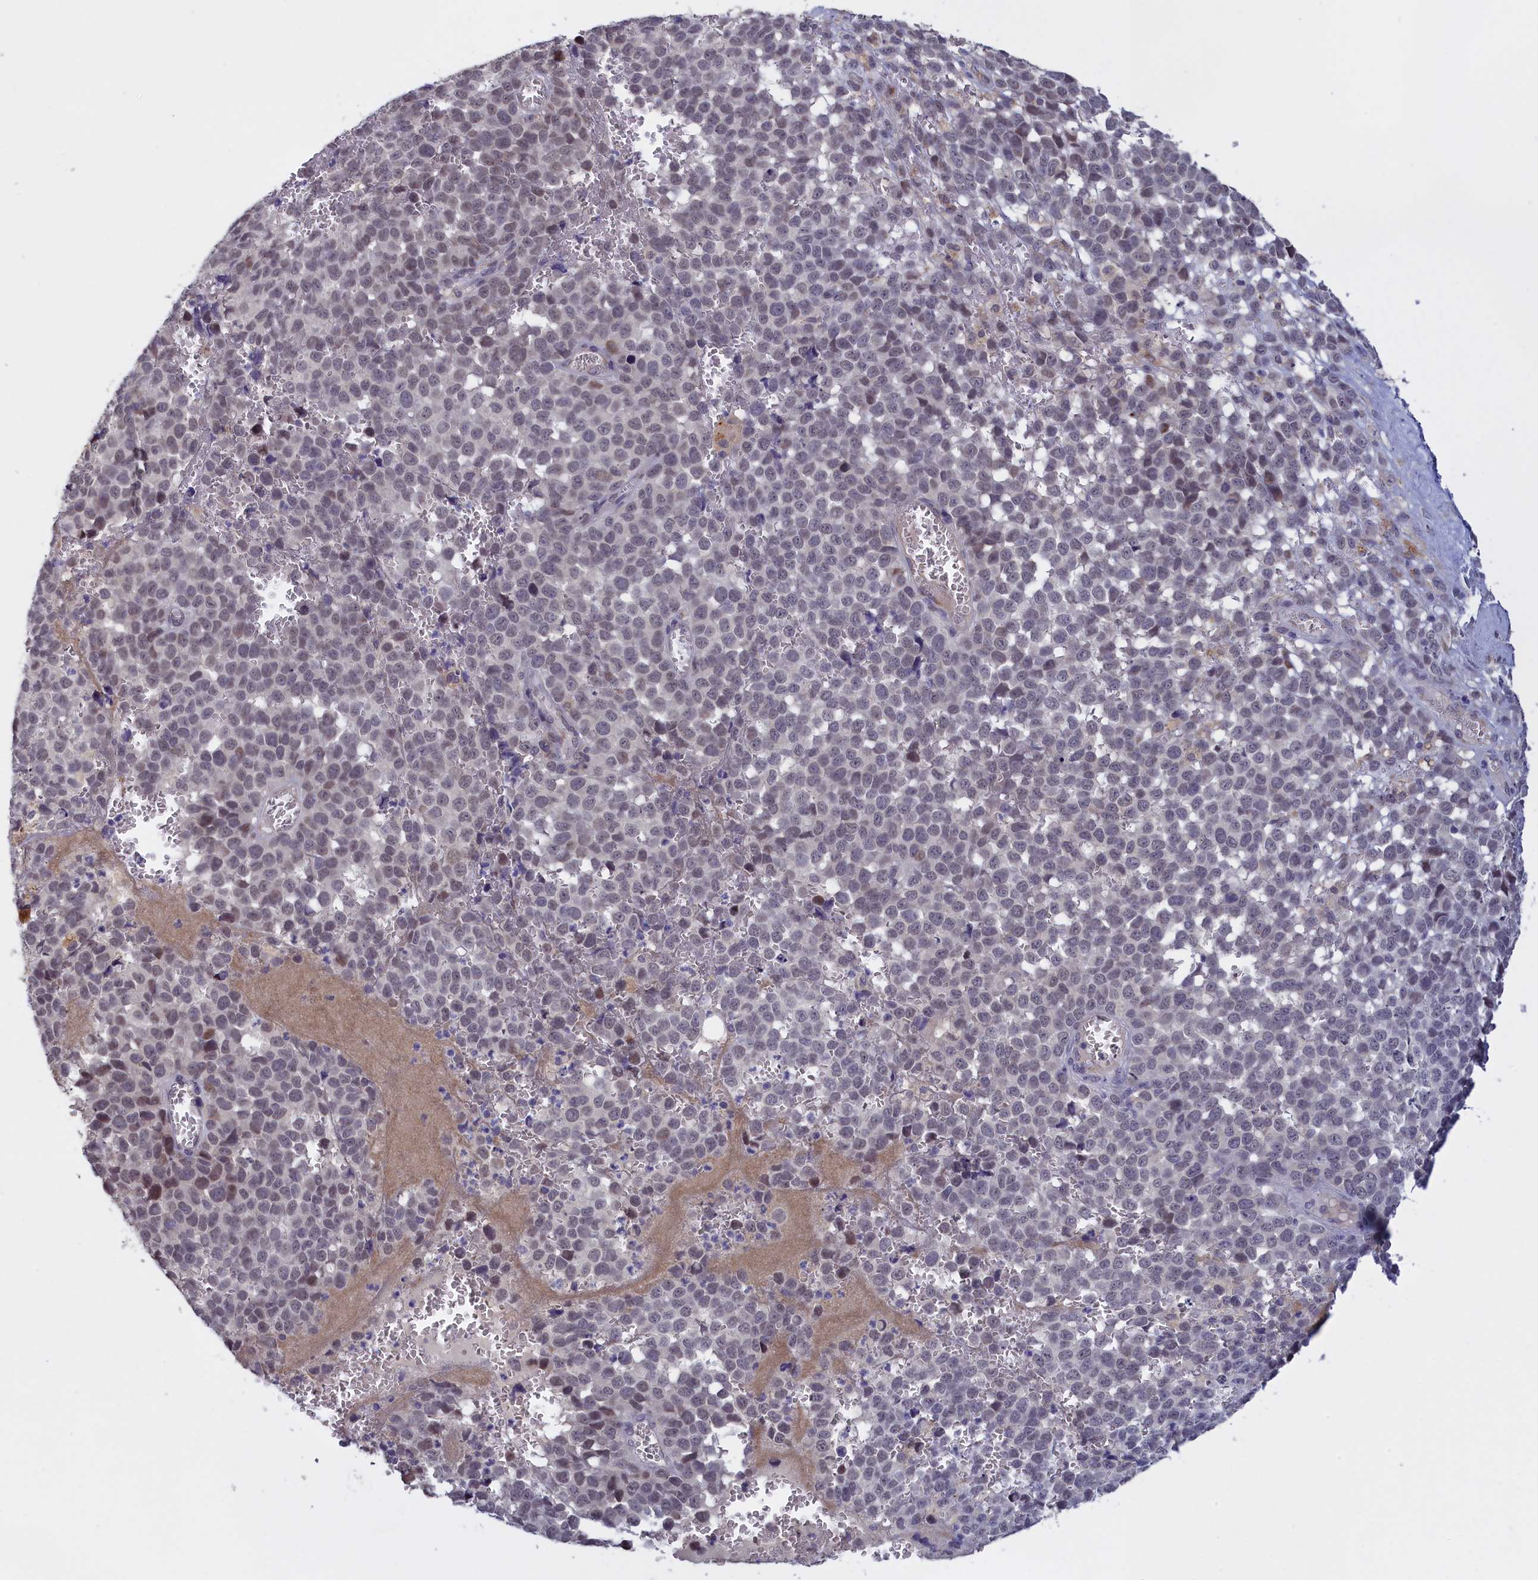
{"staining": {"intensity": "weak", "quantity": "<25%", "location": "nuclear"}, "tissue": "melanoma", "cell_type": "Tumor cells", "image_type": "cancer", "snomed": [{"axis": "morphology", "description": "Malignant melanoma, NOS"}, {"axis": "topography", "description": "Nose, NOS"}], "caption": "Melanoma was stained to show a protein in brown. There is no significant positivity in tumor cells. Nuclei are stained in blue.", "gene": "COL19A1", "patient": {"sex": "female", "age": 48}}